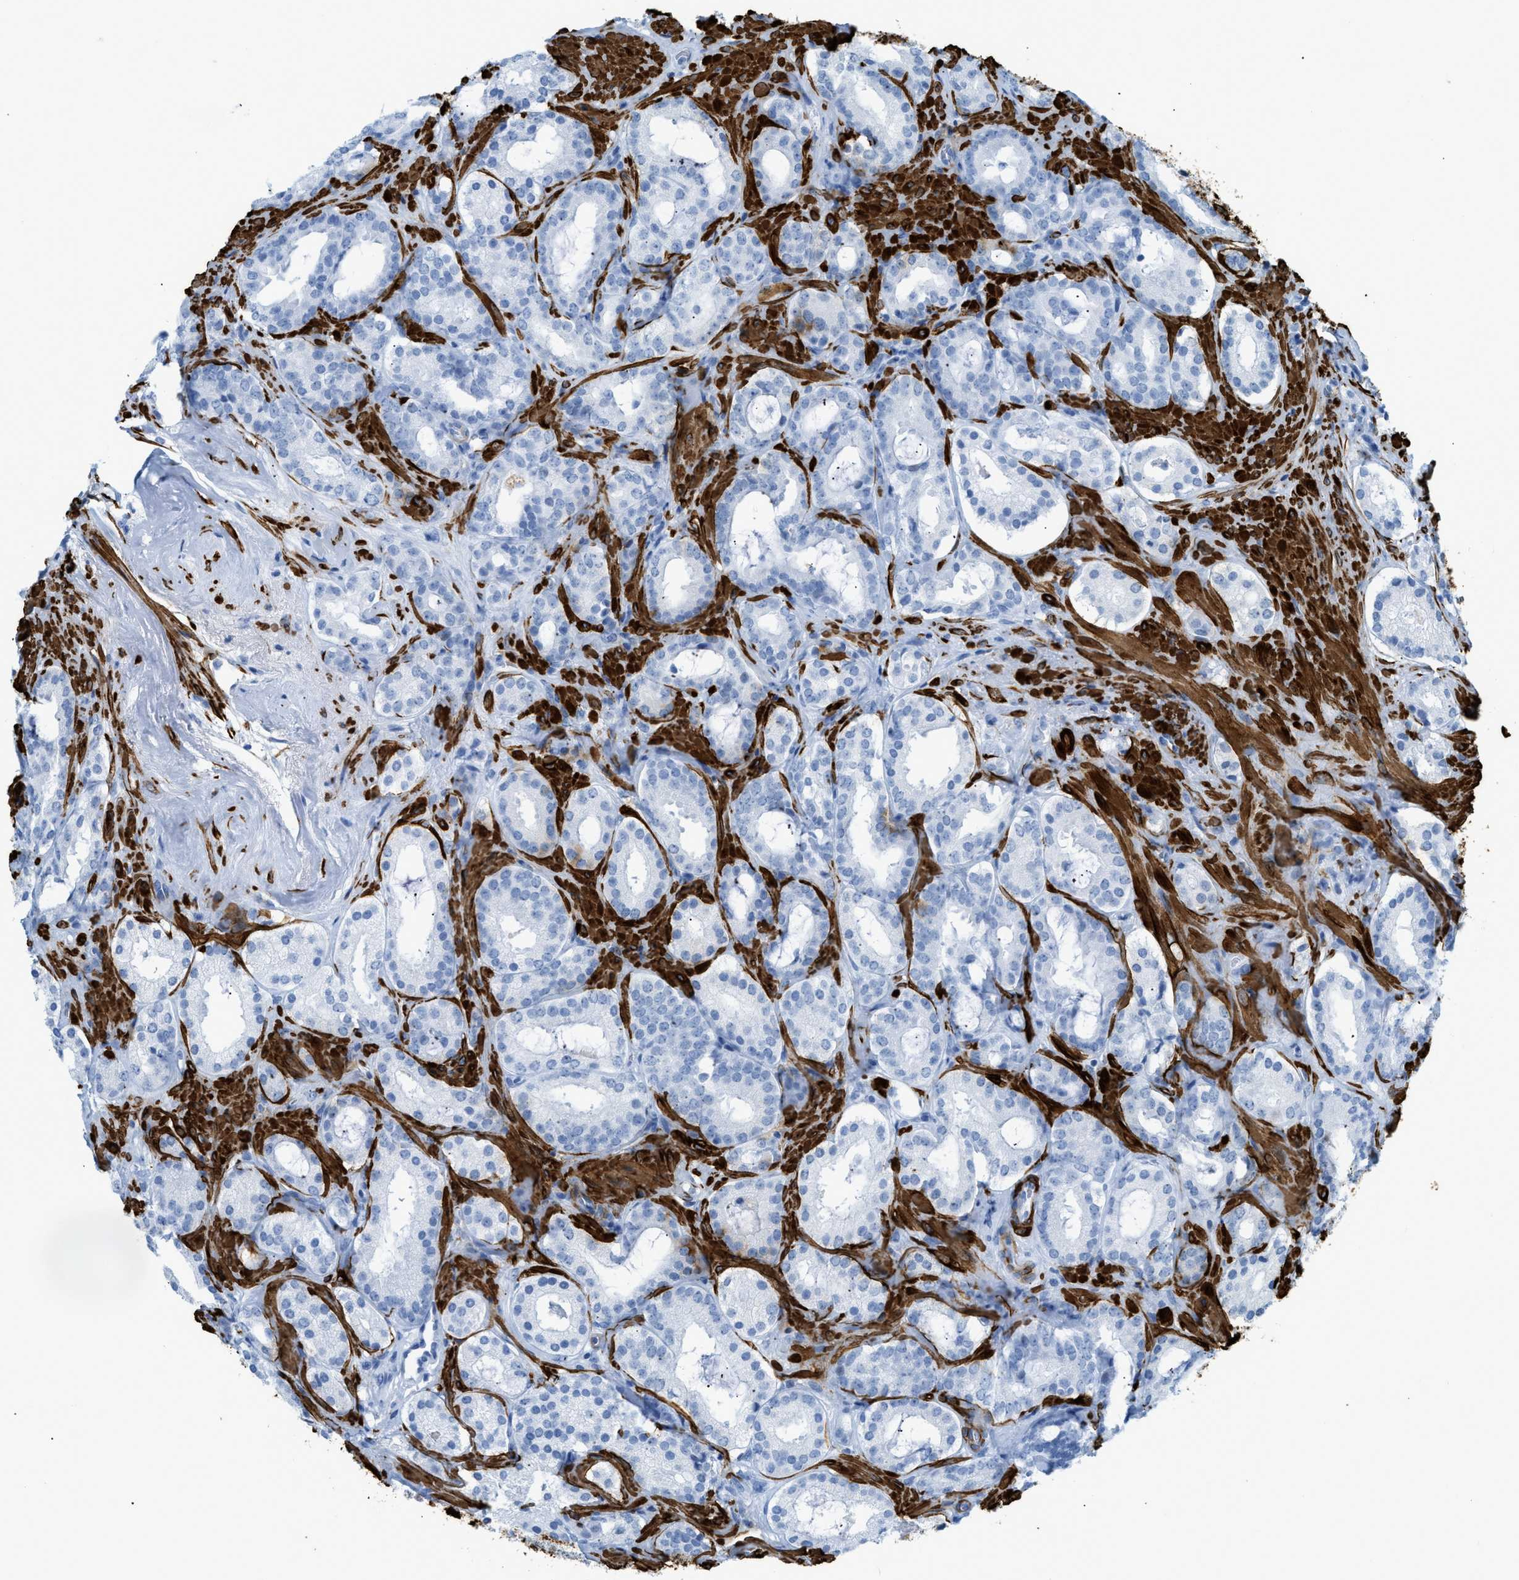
{"staining": {"intensity": "negative", "quantity": "none", "location": "none"}, "tissue": "prostate cancer", "cell_type": "Tumor cells", "image_type": "cancer", "snomed": [{"axis": "morphology", "description": "Adenocarcinoma, Low grade"}, {"axis": "topography", "description": "Prostate"}], "caption": "Photomicrograph shows no significant protein positivity in tumor cells of prostate cancer (adenocarcinoma (low-grade)). (Stains: DAB (3,3'-diaminobenzidine) immunohistochemistry (IHC) with hematoxylin counter stain, Microscopy: brightfield microscopy at high magnification).", "gene": "DES", "patient": {"sex": "male", "age": 69}}